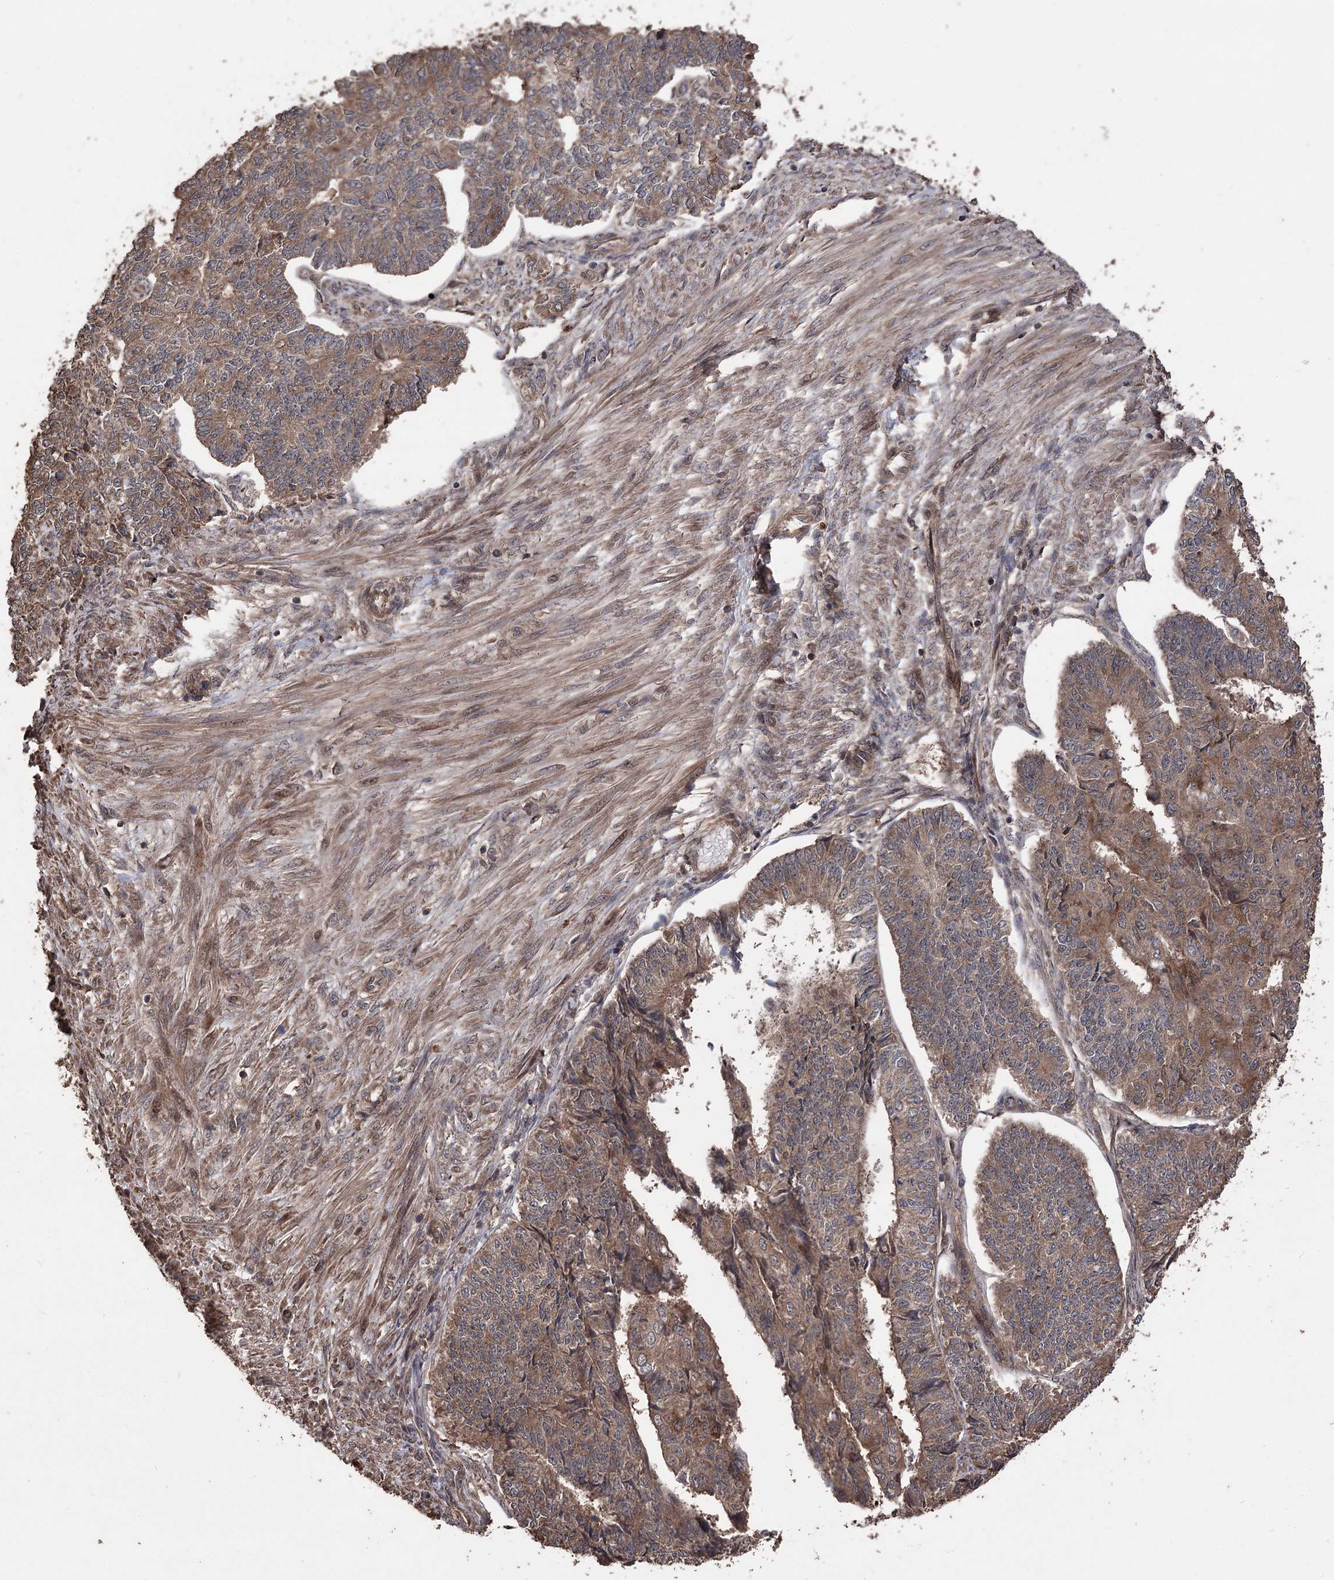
{"staining": {"intensity": "moderate", "quantity": ">75%", "location": "cytoplasmic/membranous"}, "tissue": "endometrial cancer", "cell_type": "Tumor cells", "image_type": "cancer", "snomed": [{"axis": "morphology", "description": "Adenocarcinoma, NOS"}, {"axis": "topography", "description": "Endometrium"}], "caption": "Brown immunohistochemical staining in human endometrial adenocarcinoma exhibits moderate cytoplasmic/membranous positivity in about >75% of tumor cells.", "gene": "RASSF3", "patient": {"sex": "female", "age": 32}}